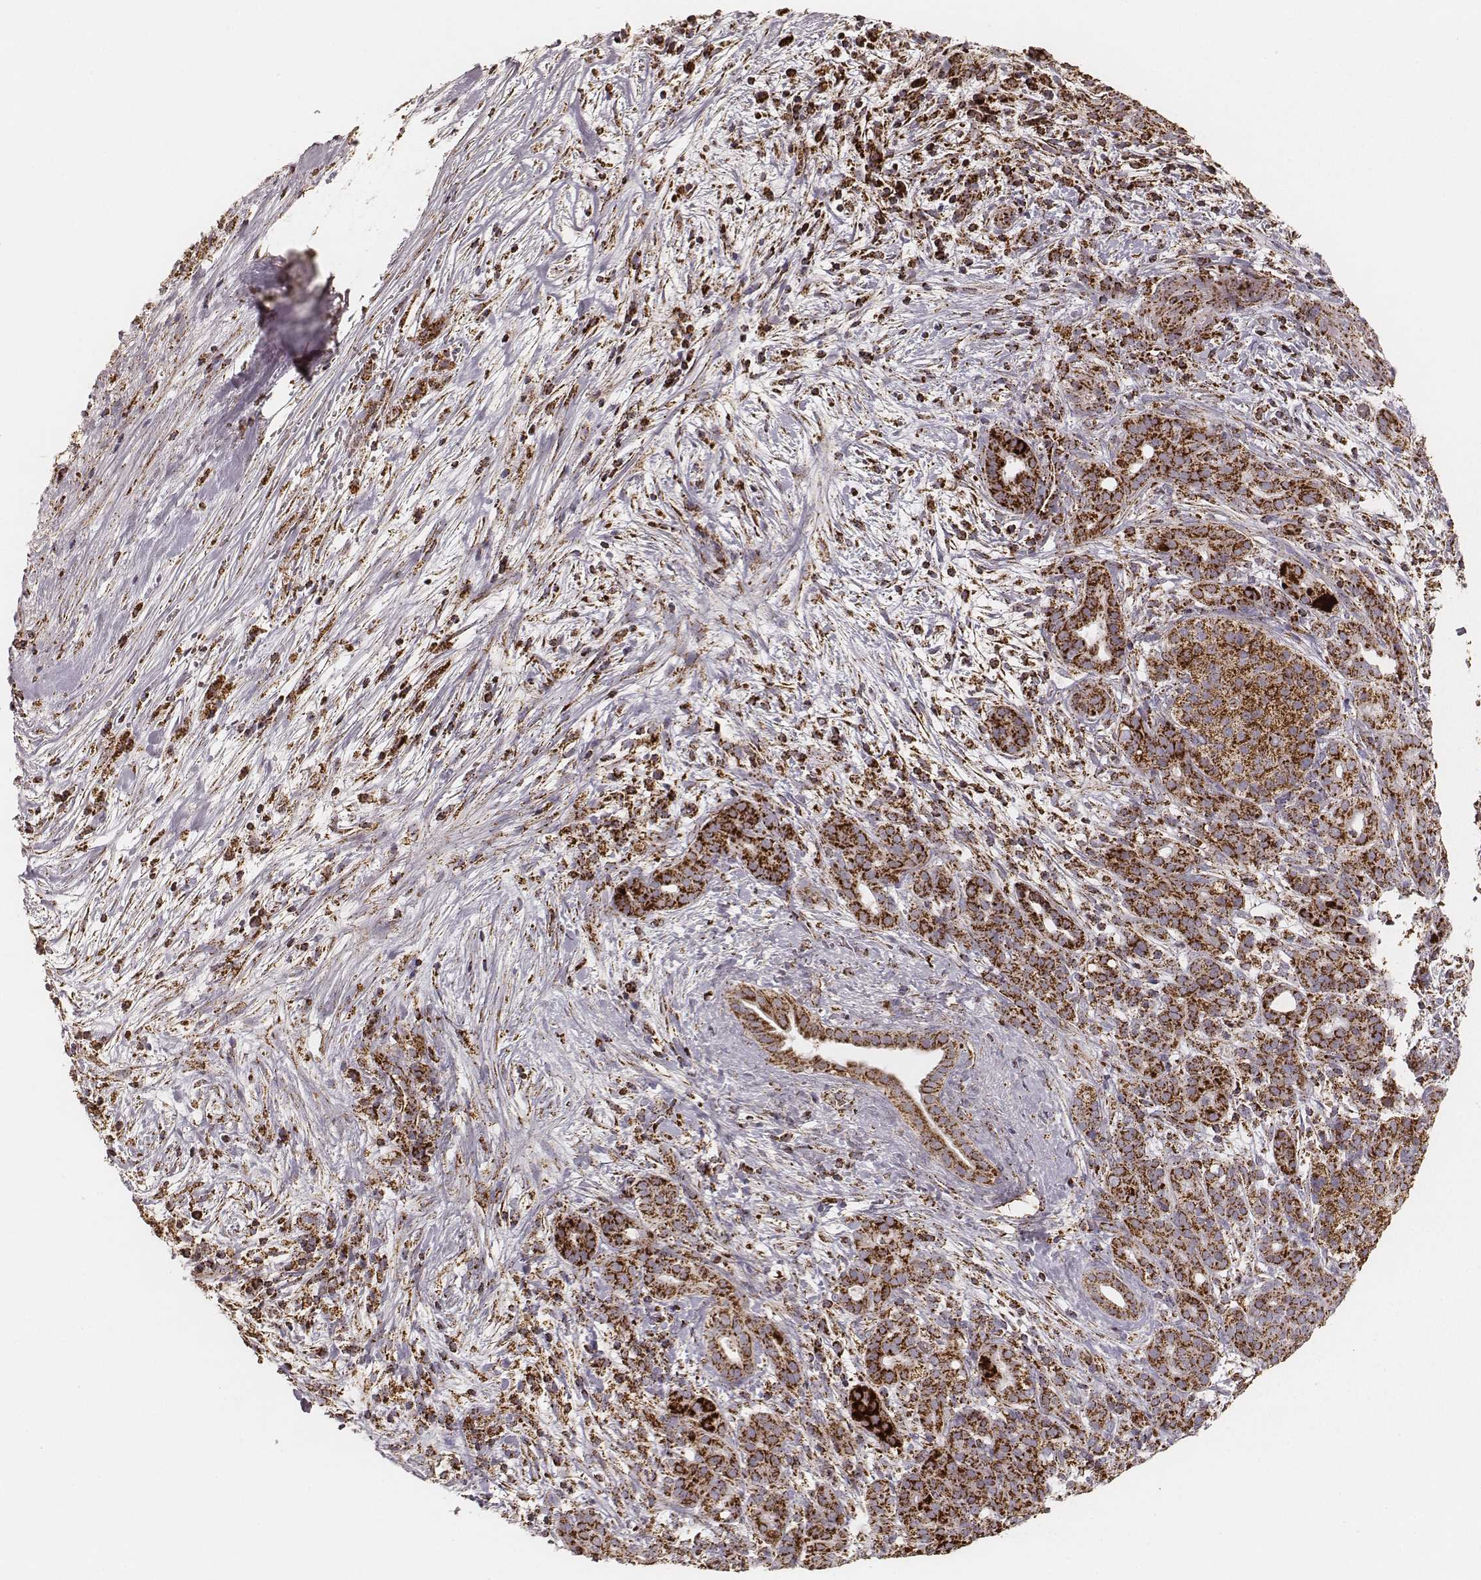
{"staining": {"intensity": "strong", "quantity": ">75%", "location": "cytoplasmic/membranous"}, "tissue": "pancreatic cancer", "cell_type": "Tumor cells", "image_type": "cancer", "snomed": [{"axis": "morphology", "description": "Adenocarcinoma, NOS"}, {"axis": "topography", "description": "Pancreas"}], "caption": "A photomicrograph showing strong cytoplasmic/membranous positivity in about >75% of tumor cells in pancreatic adenocarcinoma, as visualized by brown immunohistochemical staining.", "gene": "CS", "patient": {"sex": "male", "age": 44}}